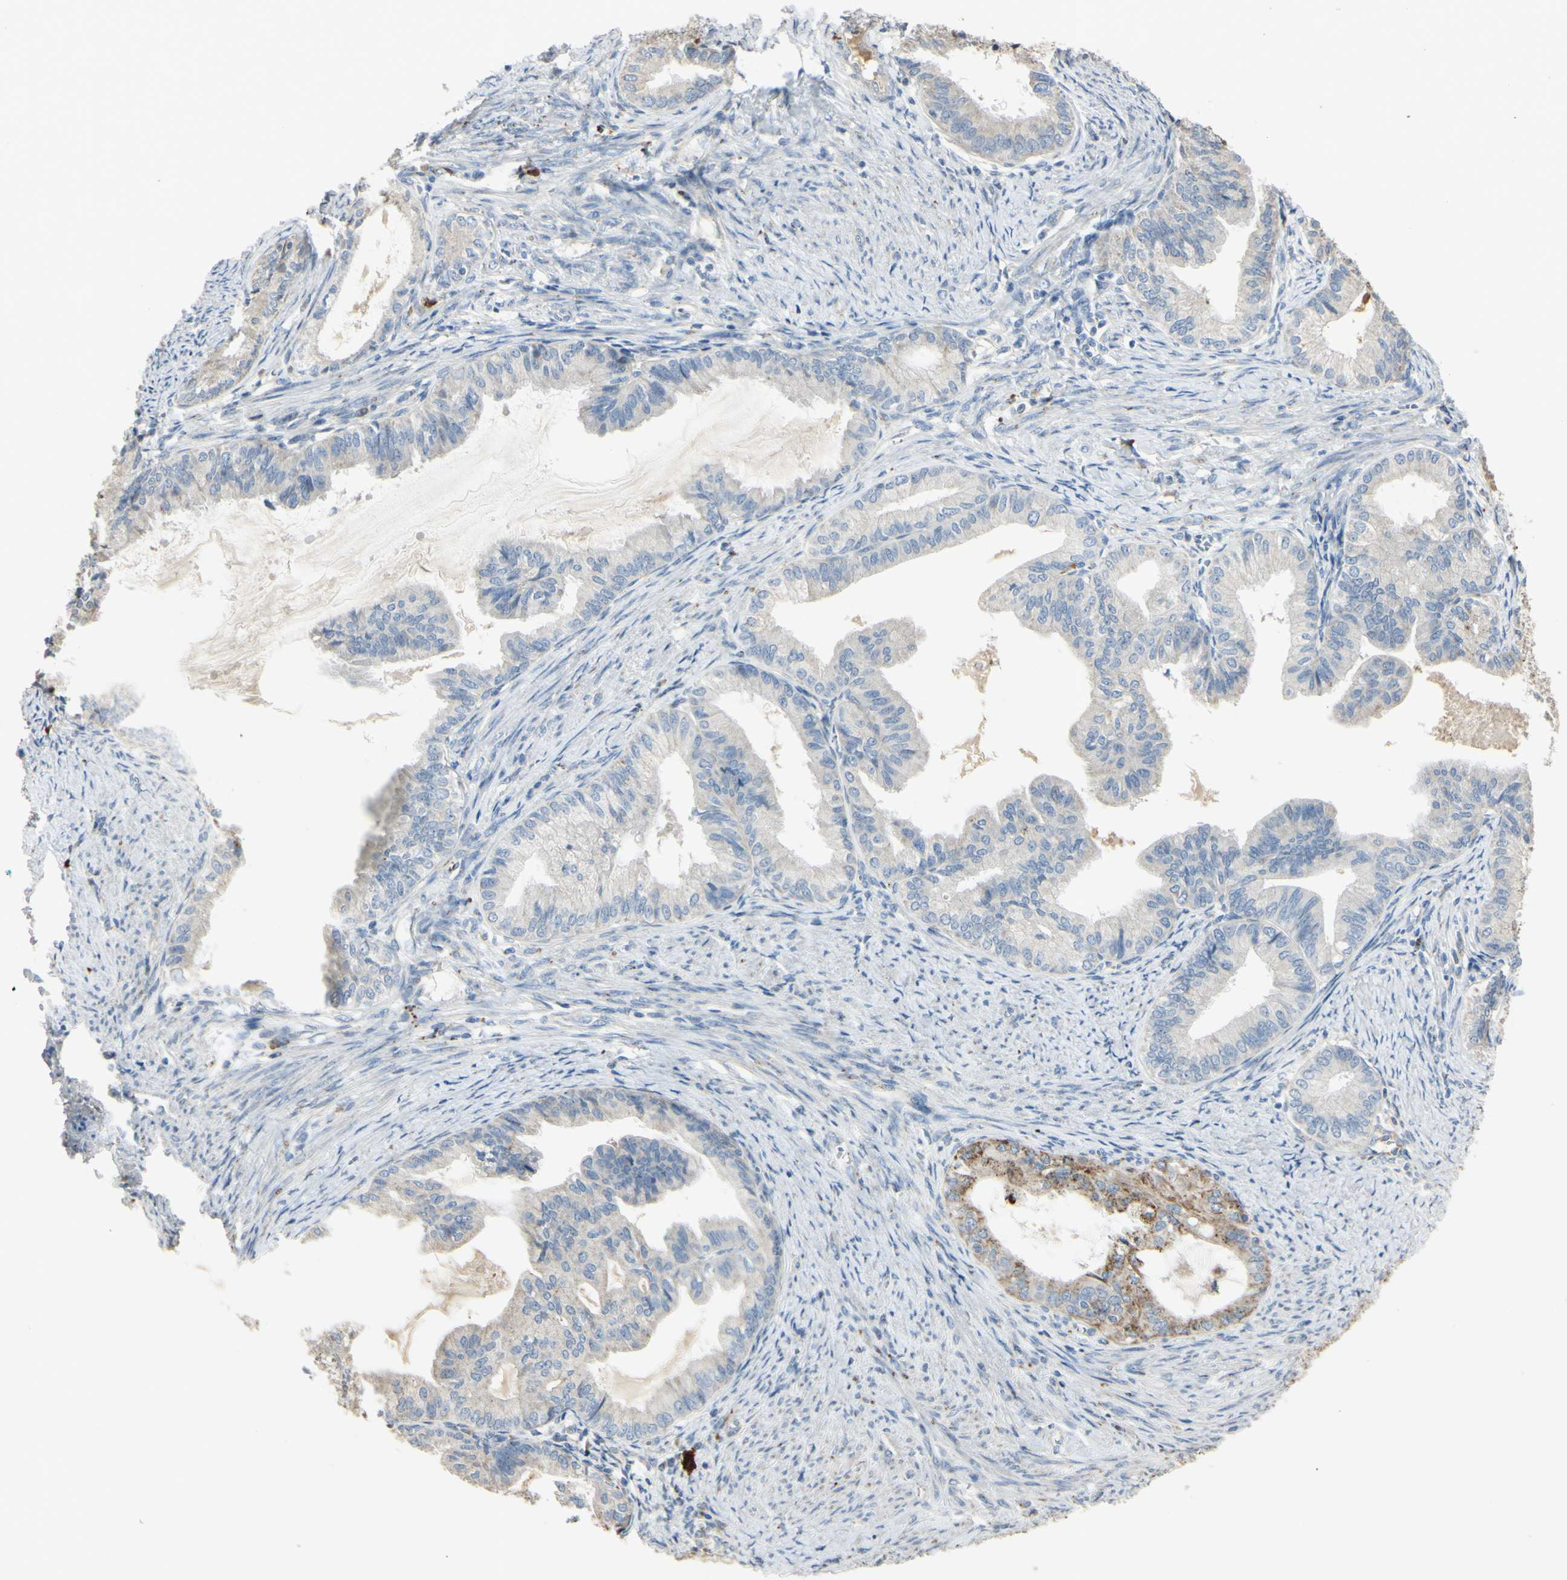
{"staining": {"intensity": "weak", "quantity": "25%-75%", "location": "cytoplasmic/membranous"}, "tissue": "endometrial cancer", "cell_type": "Tumor cells", "image_type": "cancer", "snomed": [{"axis": "morphology", "description": "Adenocarcinoma, NOS"}, {"axis": "topography", "description": "Endometrium"}], "caption": "Immunohistochemical staining of endometrial cancer exhibits weak cytoplasmic/membranous protein expression in approximately 25%-75% of tumor cells.", "gene": "ANGPTL1", "patient": {"sex": "female", "age": 86}}